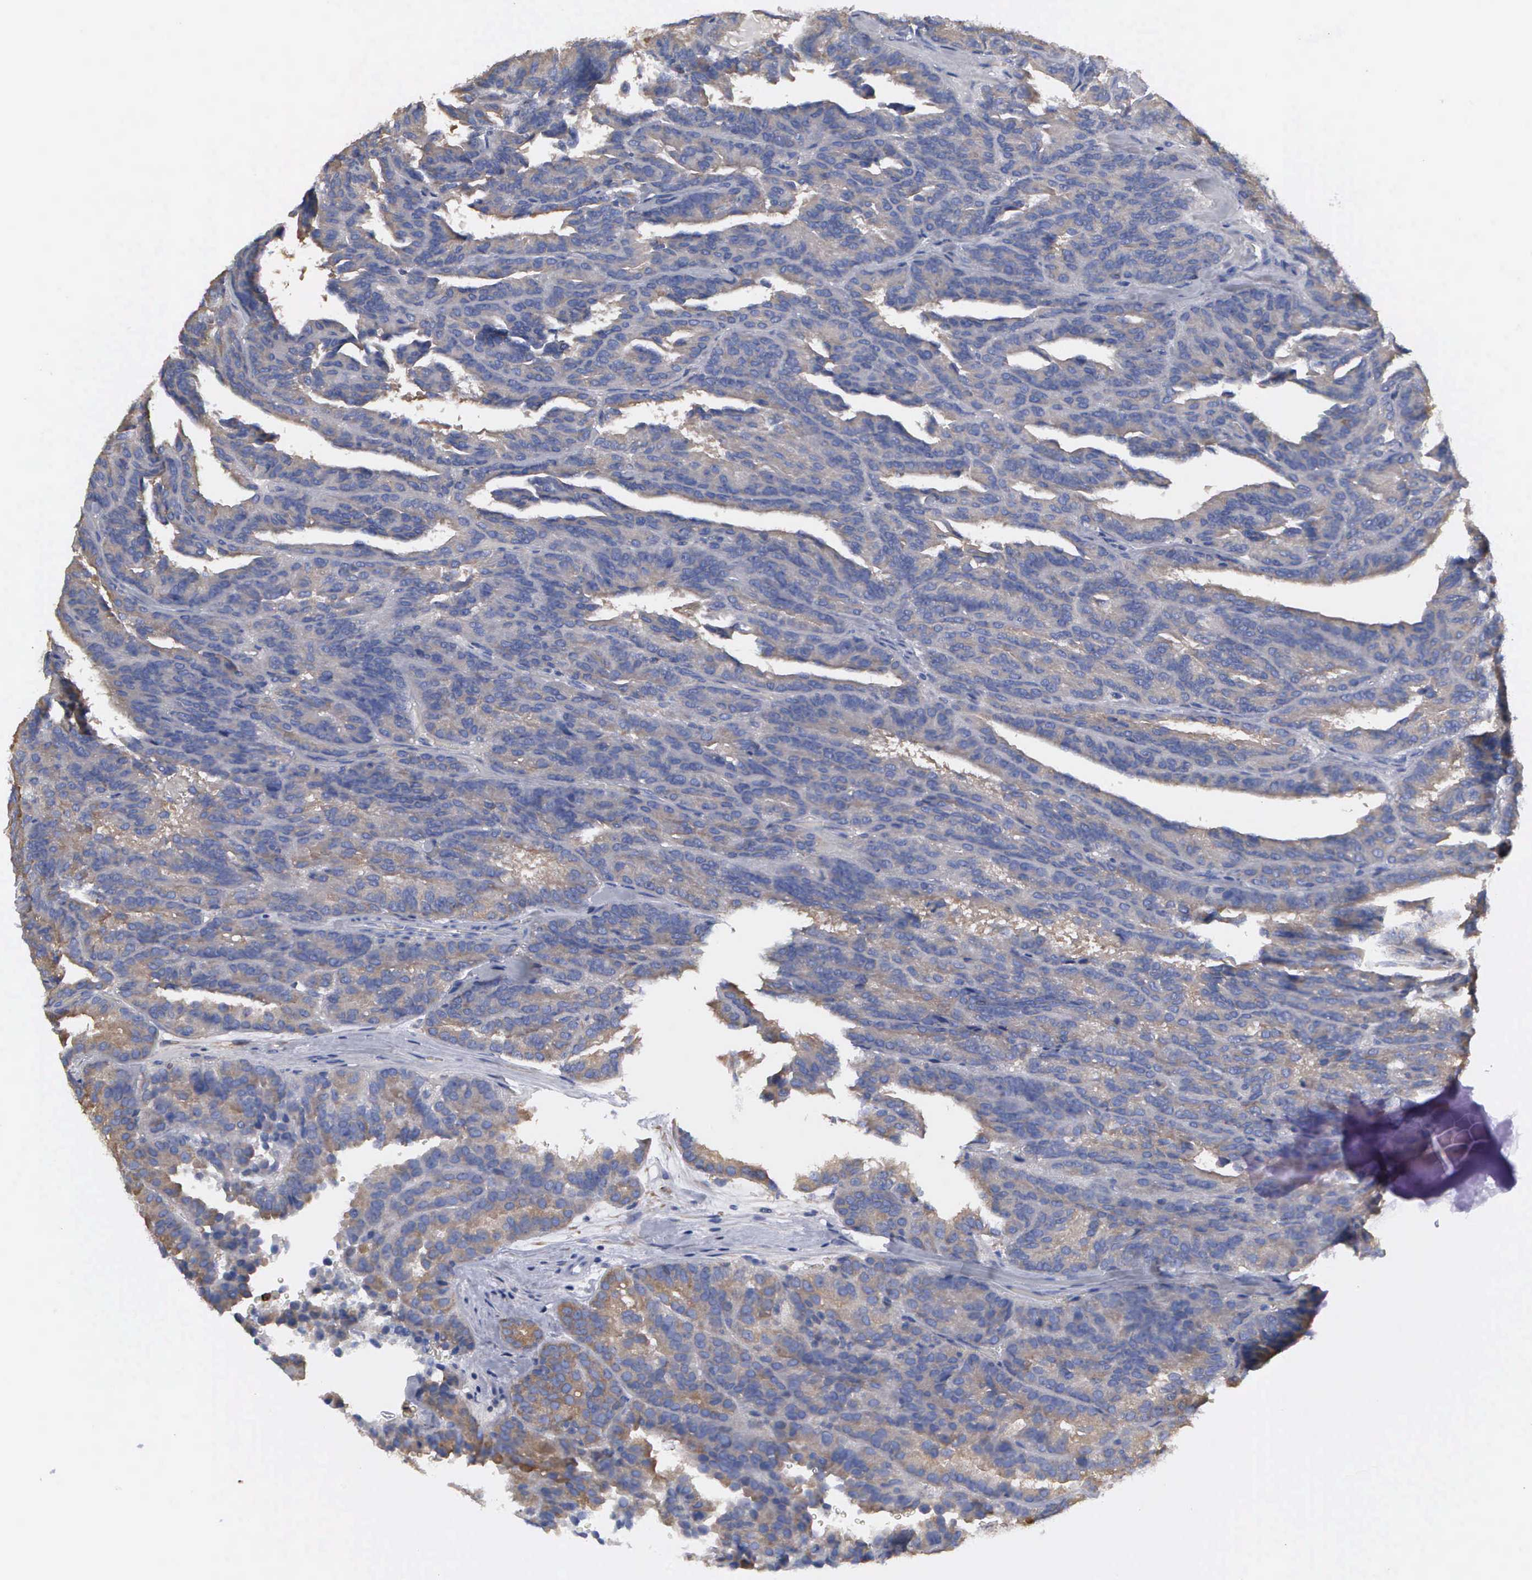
{"staining": {"intensity": "weak", "quantity": "25%-75%", "location": "cytoplasmic/membranous"}, "tissue": "renal cancer", "cell_type": "Tumor cells", "image_type": "cancer", "snomed": [{"axis": "morphology", "description": "Adenocarcinoma, NOS"}, {"axis": "topography", "description": "Kidney"}], "caption": "Renal cancer stained with a protein marker demonstrates weak staining in tumor cells.", "gene": "G6PD", "patient": {"sex": "male", "age": 46}}